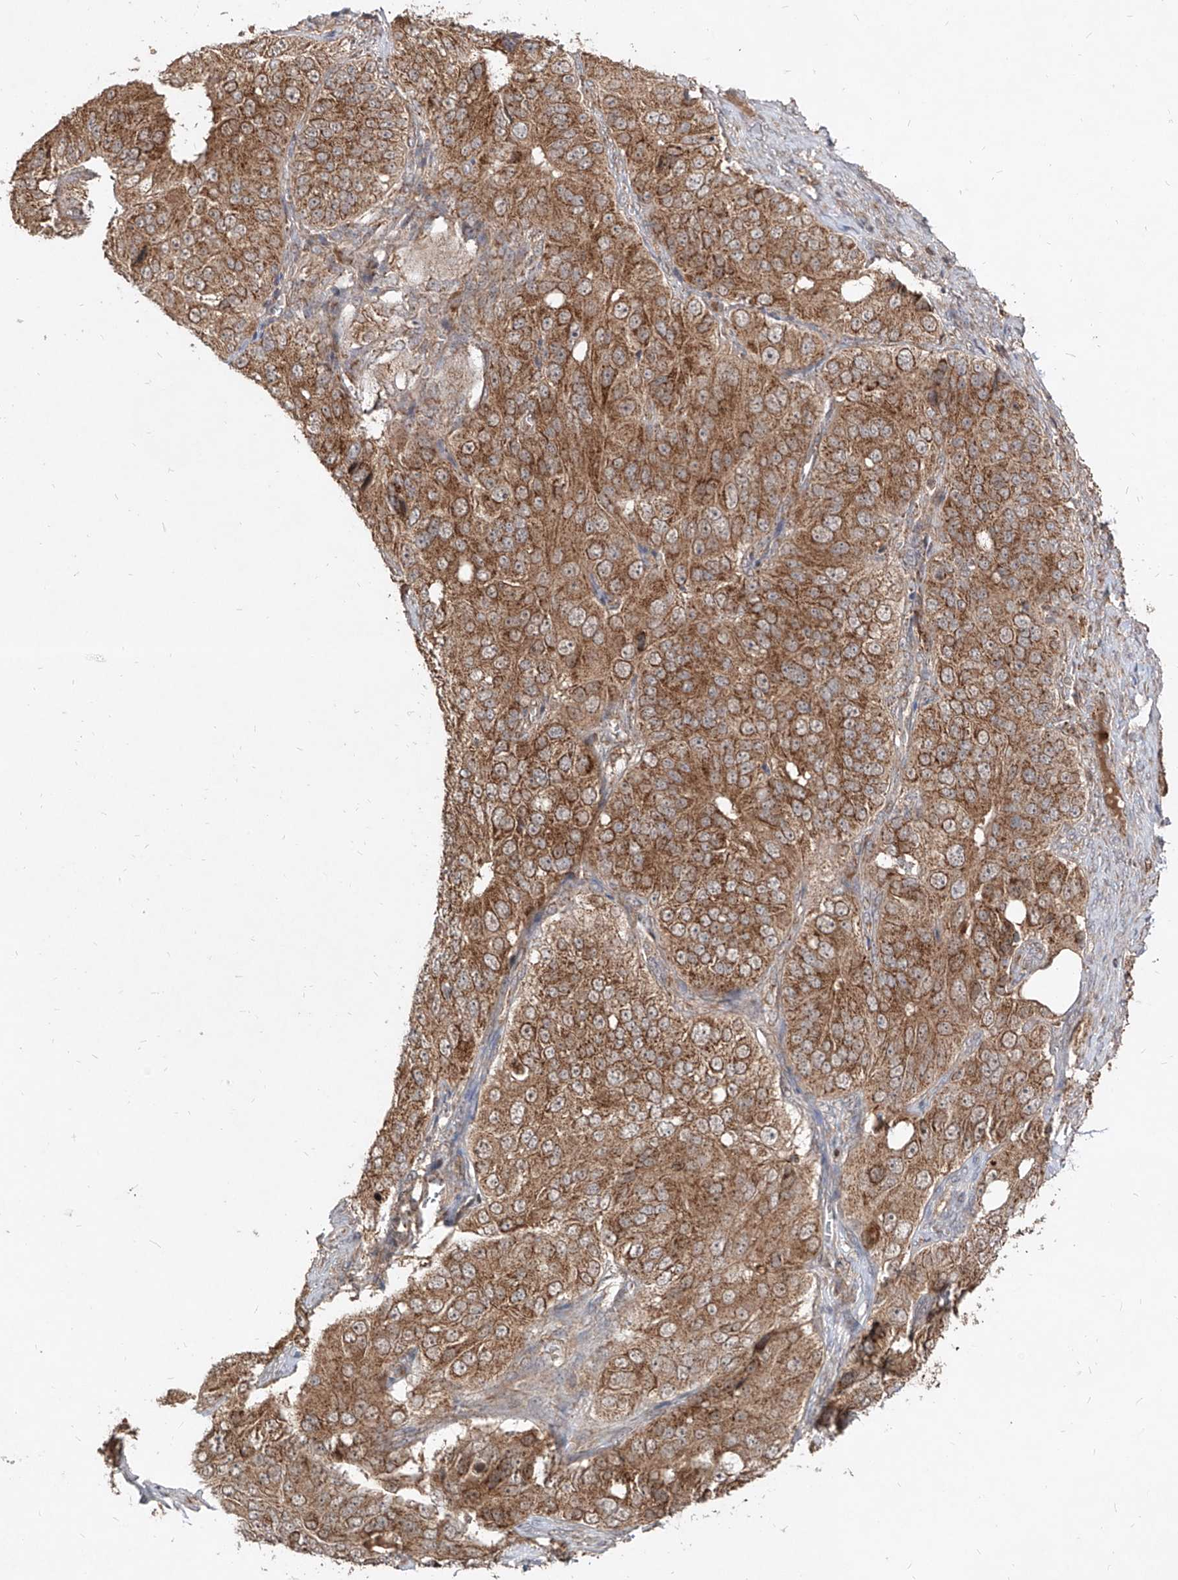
{"staining": {"intensity": "moderate", "quantity": ">75%", "location": "cytoplasmic/membranous"}, "tissue": "ovarian cancer", "cell_type": "Tumor cells", "image_type": "cancer", "snomed": [{"axis": "morphology", "description": "Carcinoma, endometroid"}, {"axis": "topography", "description": "Ovary"}], "caption": "Immunohistochemistry (DAB) staining of ovarian cancer shows moderate cytoplasmic/membranous protein expression in approximately >75% of tumor cells.", "gene": "AIM2", "patient": {"sex": "female", "age": 51}}